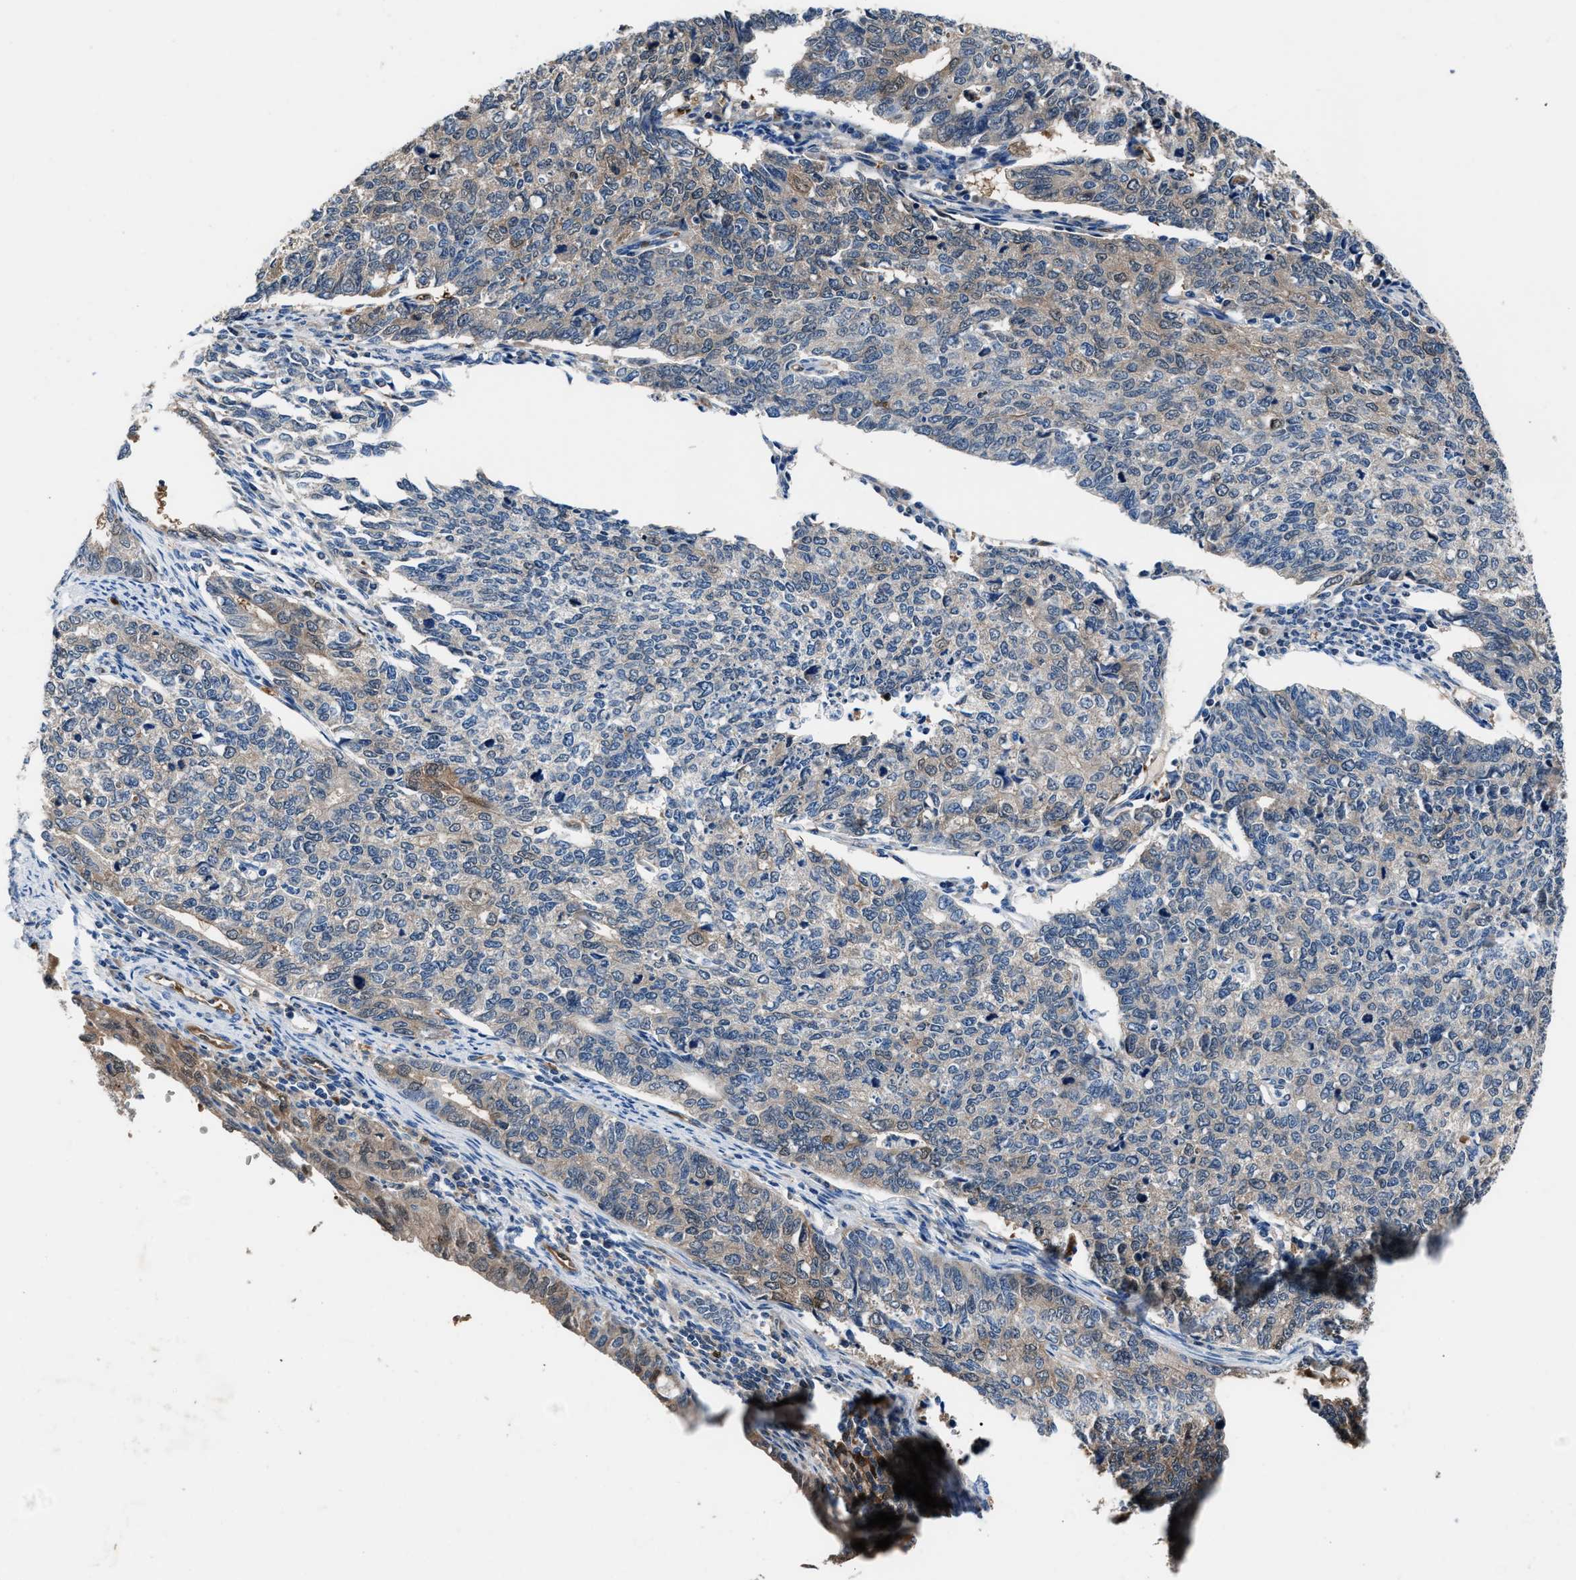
{"staining": {"intensity": "weak", "quantity": "25%-75%", "location": "cytoplasmic/membranous,nuclear"}, "tissue": "cervical cancer", "cell_type": "Tumor cells", "image_type": "cancer", "snomed": [{"axis": "morphology", "description": "Squamous cell carcinoma, NOS"}, {"axis": "topography", "description": "Cervix"}], "caption": "Immunohistochemistry photomicrograph of human squamous cell carcinoma (cervical) stained for a protein (brown), which shows low levels of weak cytoplasmic/membranous and nuclear positivity in approximately 25%-75% of tumor cells.", "gene": "PPA1", "patient": {"sex": "female", "age": 63}}